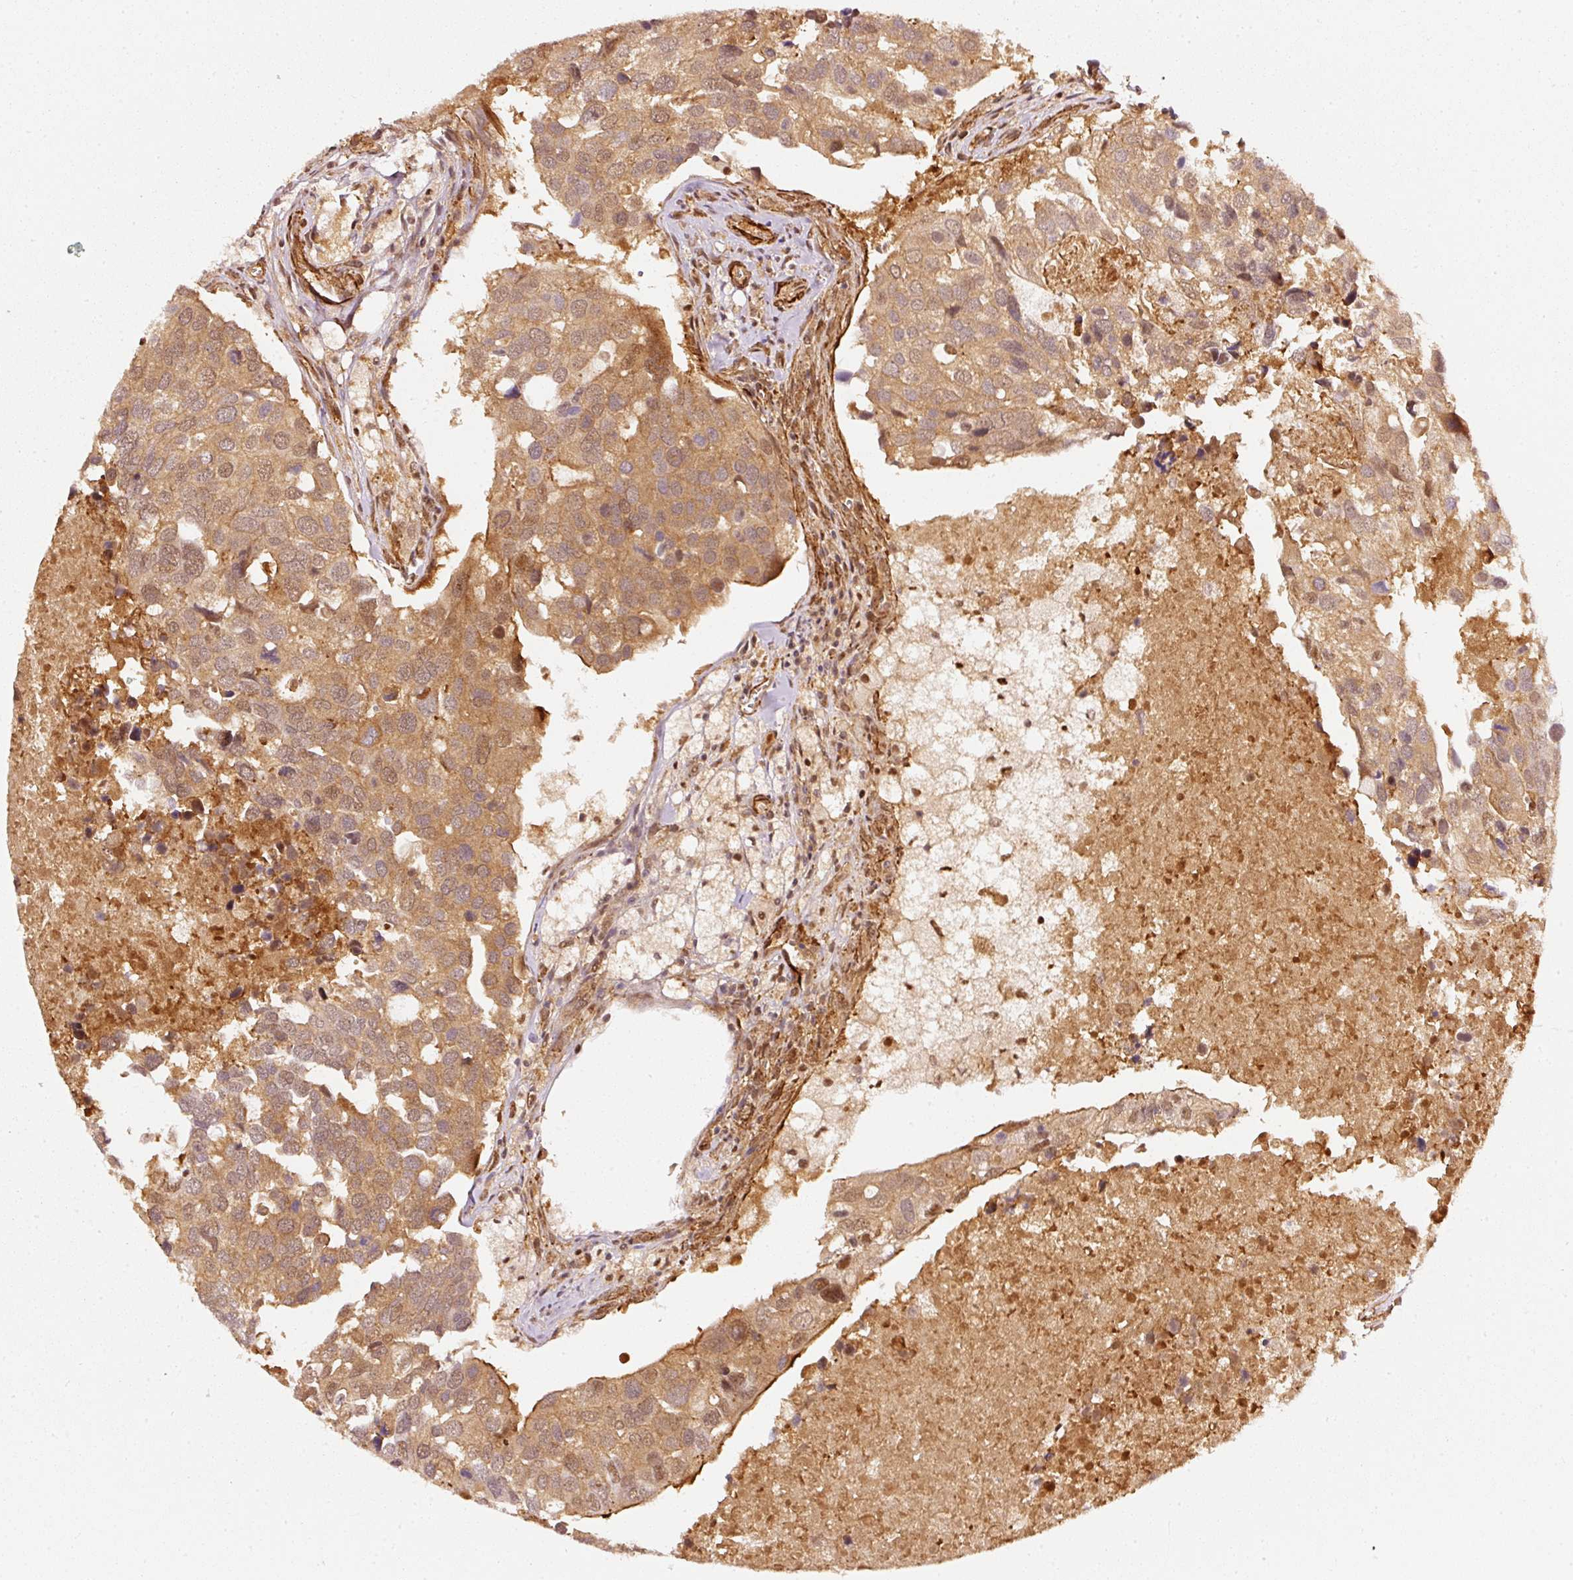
{"staining": {"intensity": "moderate", "quantity": ">75%", "location": "cytoplasmic/membranous,nuclear"}, "tissue": "breast cancer", "cell_type": "Tumor cells", "image_type": "cancer", "snomed": [{"axis": "morphology", "description": "Duct carcinoma"}, {"axis": "topography", "description": "Breast"}], "caption": "Immunohistochemistry (IHC) (DAB) staining of human breast cancer shows moderate cytoplasmic/membranous and nuclear protein positivity in approximately >75% of tumor cells. (IHC, brightfield microscopy, high magnification).", "gene": "PSMD1", "patient": {"sex": "female", "age": 83}}